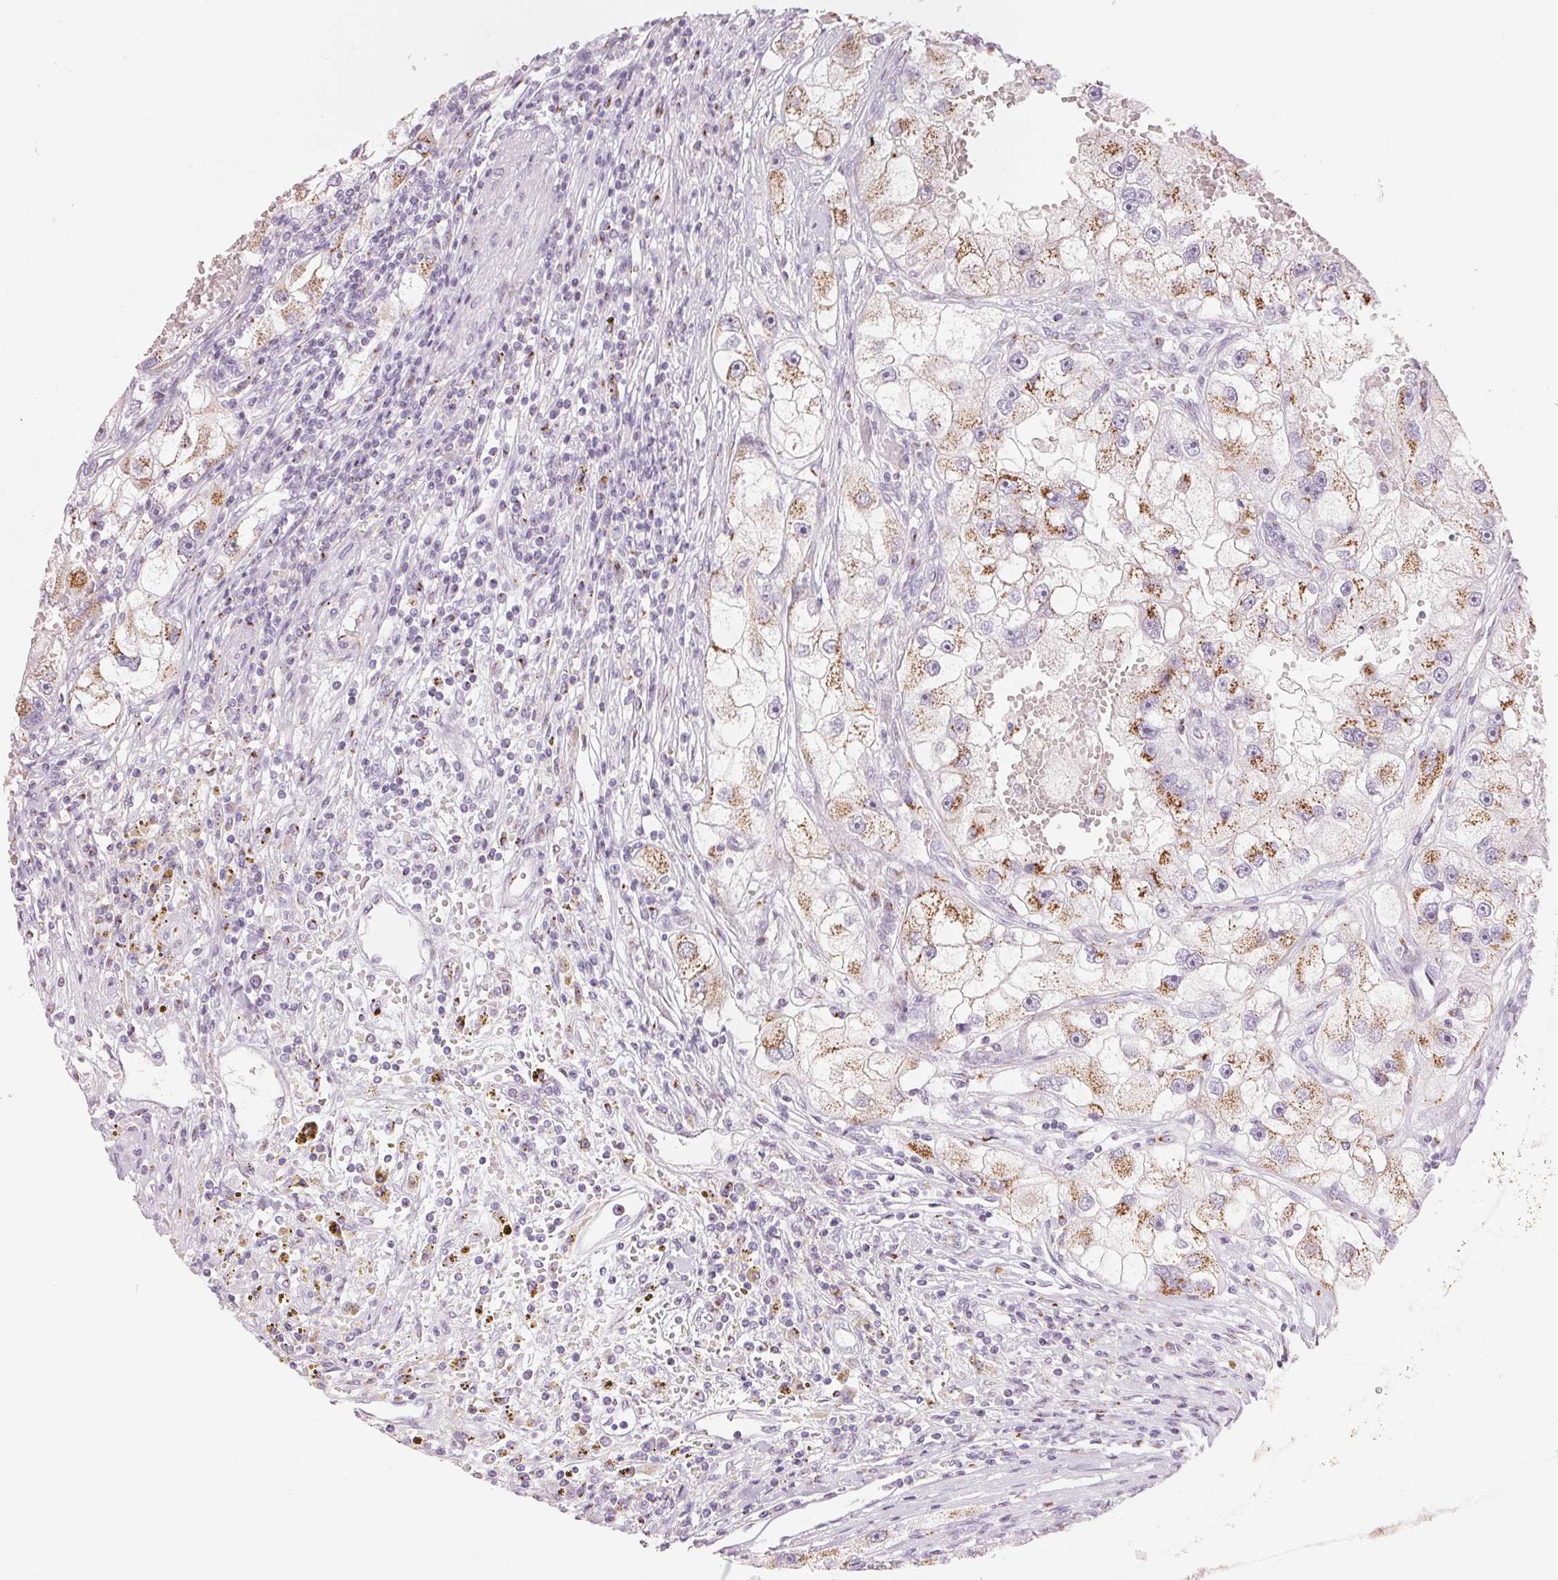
{"staining": {"intensity": "moderate", "quantity": "25%-75%", "location": "cytoplasmic/membranous"}, "tissue": "renal cancer", "cell_type": "Tumor cells", "image_type": "cancer", "snomed": [{"axis": "morphology", "description": "Adenocarcinoma, NOS"}, {"axis": "topography", "description": "Kidney"}], "caption": "About 25%-75% of tumor cells in renal cancer (adenocarcinoma) reveal moderate cytoplasmic/membranous protein expression as visualized by brown immunohistochemical staining.", "gene": "GALNT7", "patient": {"sex": "male", "age": 63}}